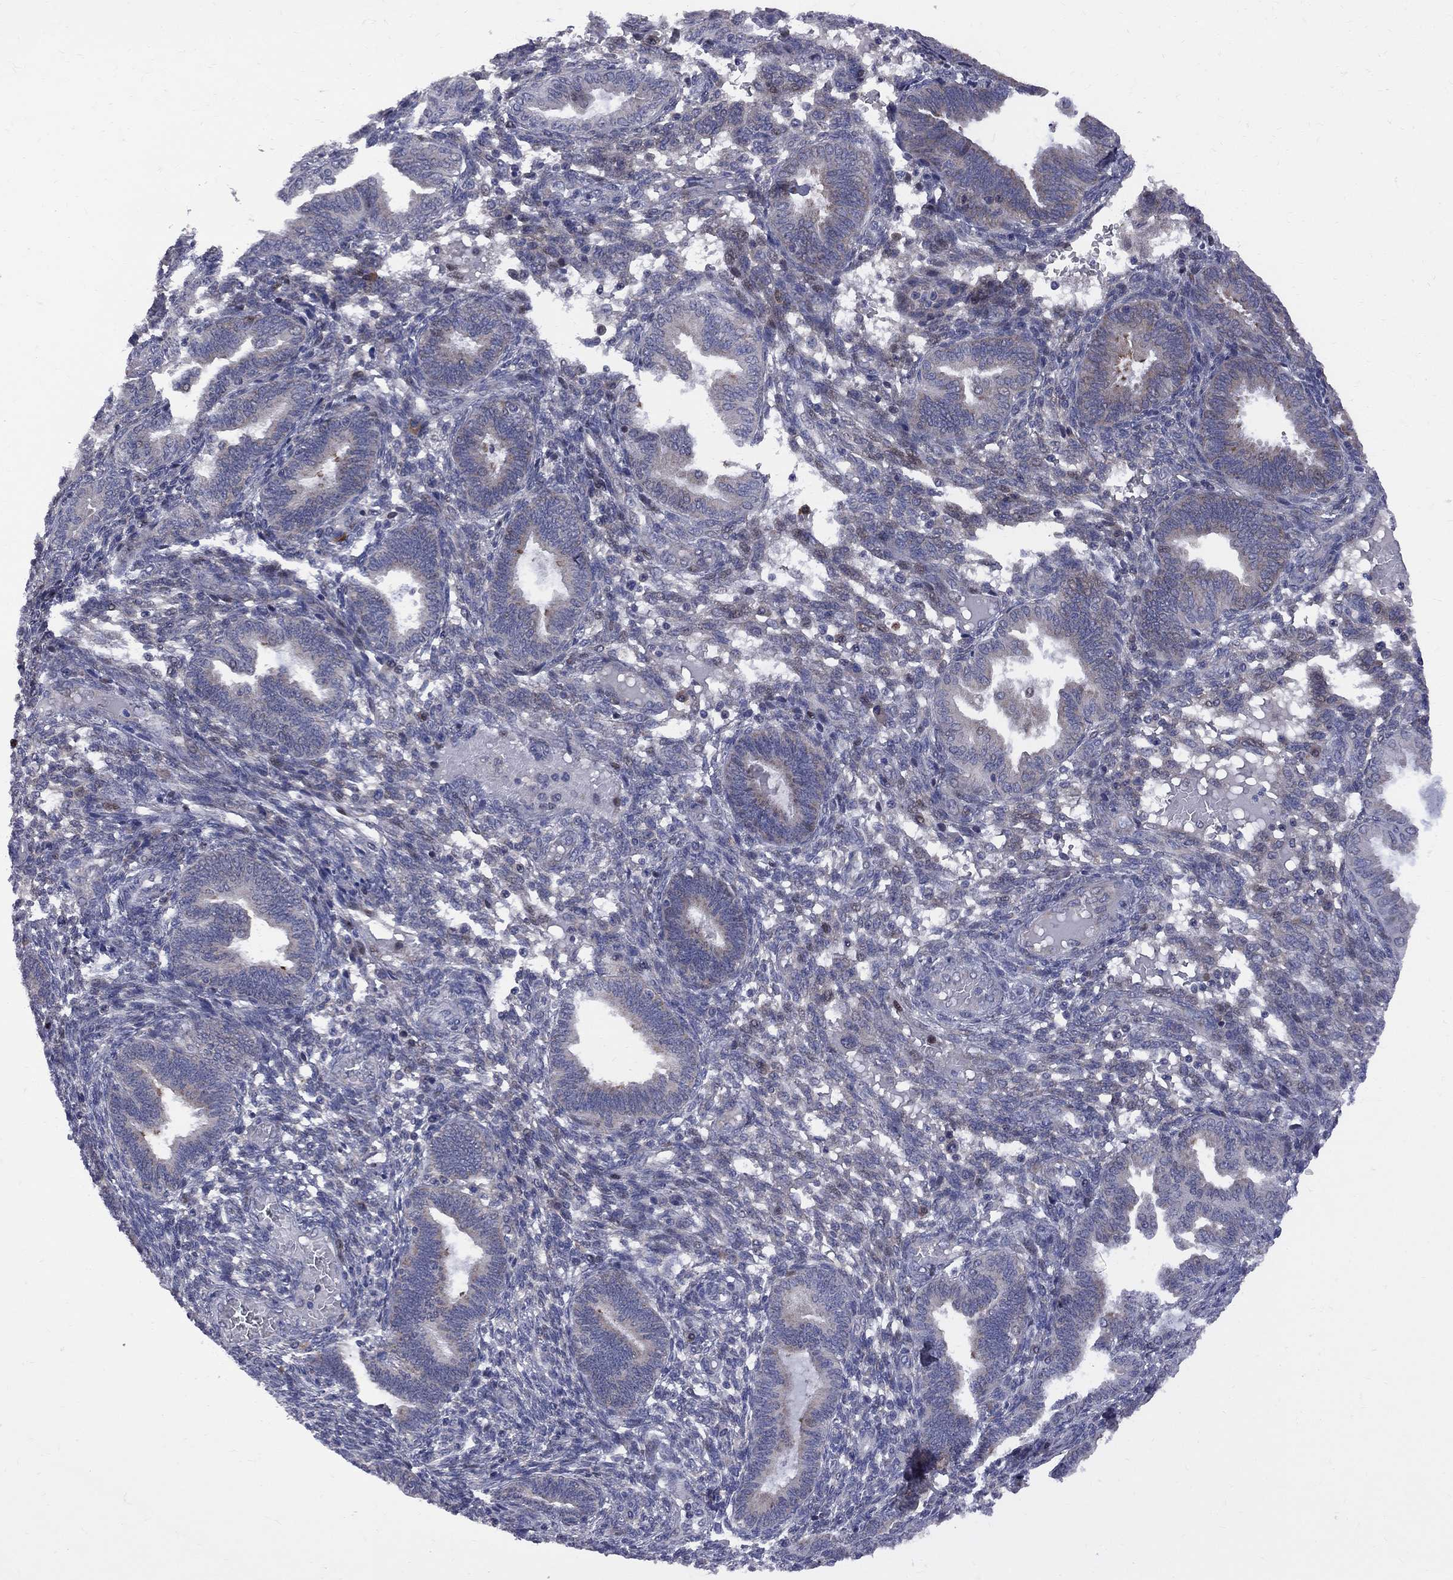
{"staining": {"intensity": "negative", "quantity": "none", "location": "none"}, "tissue": "endometrium", "cell_type": "Cells in endometrial stroma", "image_type": "normal", "snomed": [{"axis": "morphology", "description": "Normal tissue, NOS"}, {"axis": "topography", "description": "Endometrium"}], "caption": "There is no significant staining in cells in endometrial stroma of endometrium. Nuclei are stained in blue.", "gene": "CNOT11", "patient": {"sex": "female", "age": 42}}